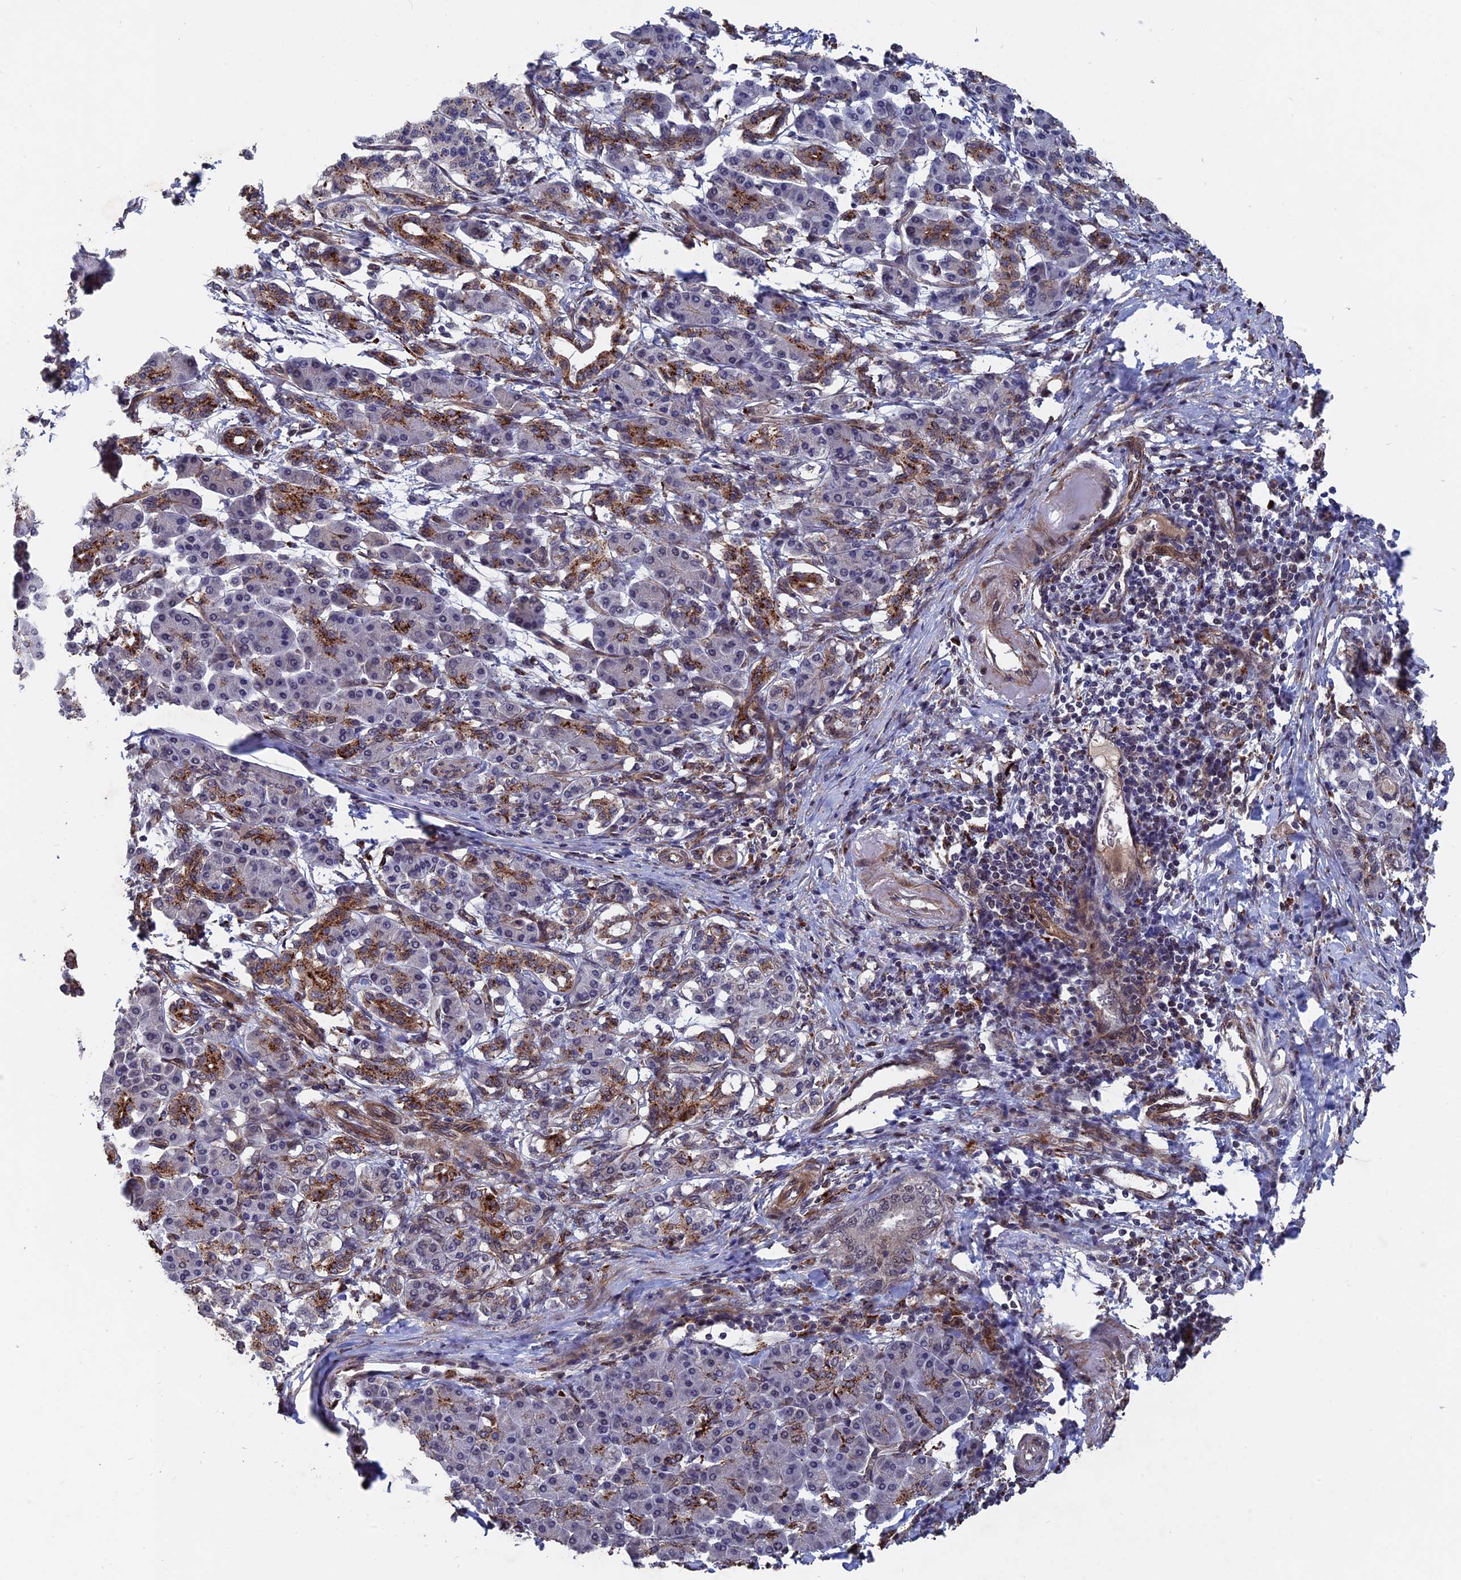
{"staining": {"intensity": "moderate", "quantity": "25%-75%", "location": "cytoplasmic/membranous"}, "tissue": "pancreatic cancer", "cell_type": "Tumor cells", "image_type": "cancer", "snomed": [{"axis": "morphology", "description": "Adenocarcinoma, NOS"}, {"axis": "topography", "description": "Pancreas"}], "caption": "Tumor cells exhibit medium levels of moderate cytoplasmic/membranous staining in approximately 25%-75% of cells in adenocarcinoma (pancreatic).", "gene": "NOSIP", "patient": {"sex": "female", "age": 55}}